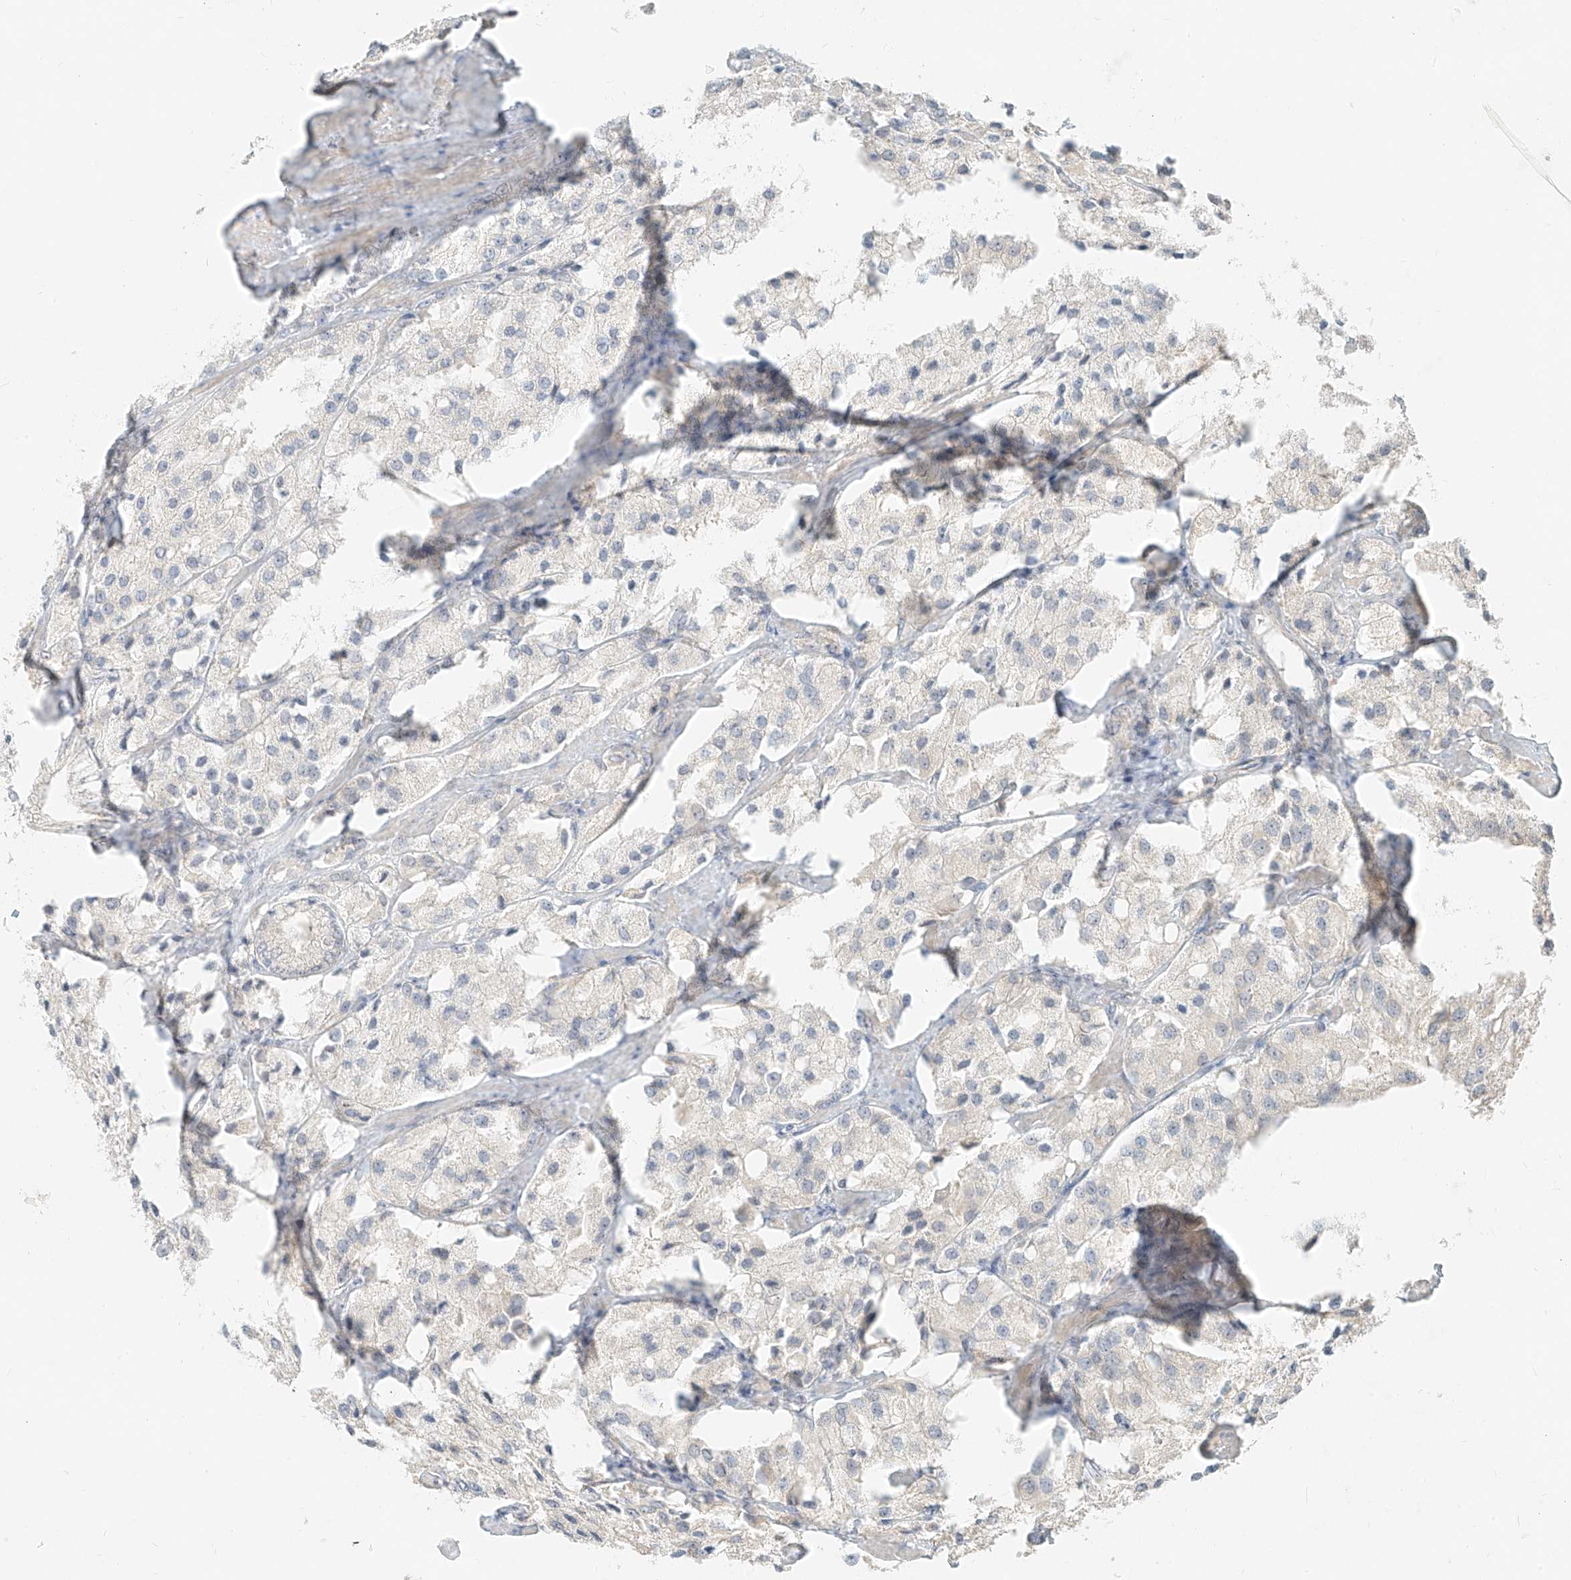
{"staining": {"intensity": "negative", "quantity": "none", "location": "none"}, "tissue": "prostate cancer", "cell_type": "Tumor cells", "image_type": "cancer", "snomed": [{"axis": "morphology", "description": "Adenocarcinoma, High grade"}, {"axis": "topography", "description": "Prostate"}], "caption": "Immunohistochemistry micrograph of neoplastic tissue: prostate cancer (adenocarcinoma (high-grade)) stained with DAB (3,3'-diaminobenzidine) reveals no significant protein positivity in tumor cells.", "gene": "LIPT1", "patient": {"sex": "male", "age": 66}}